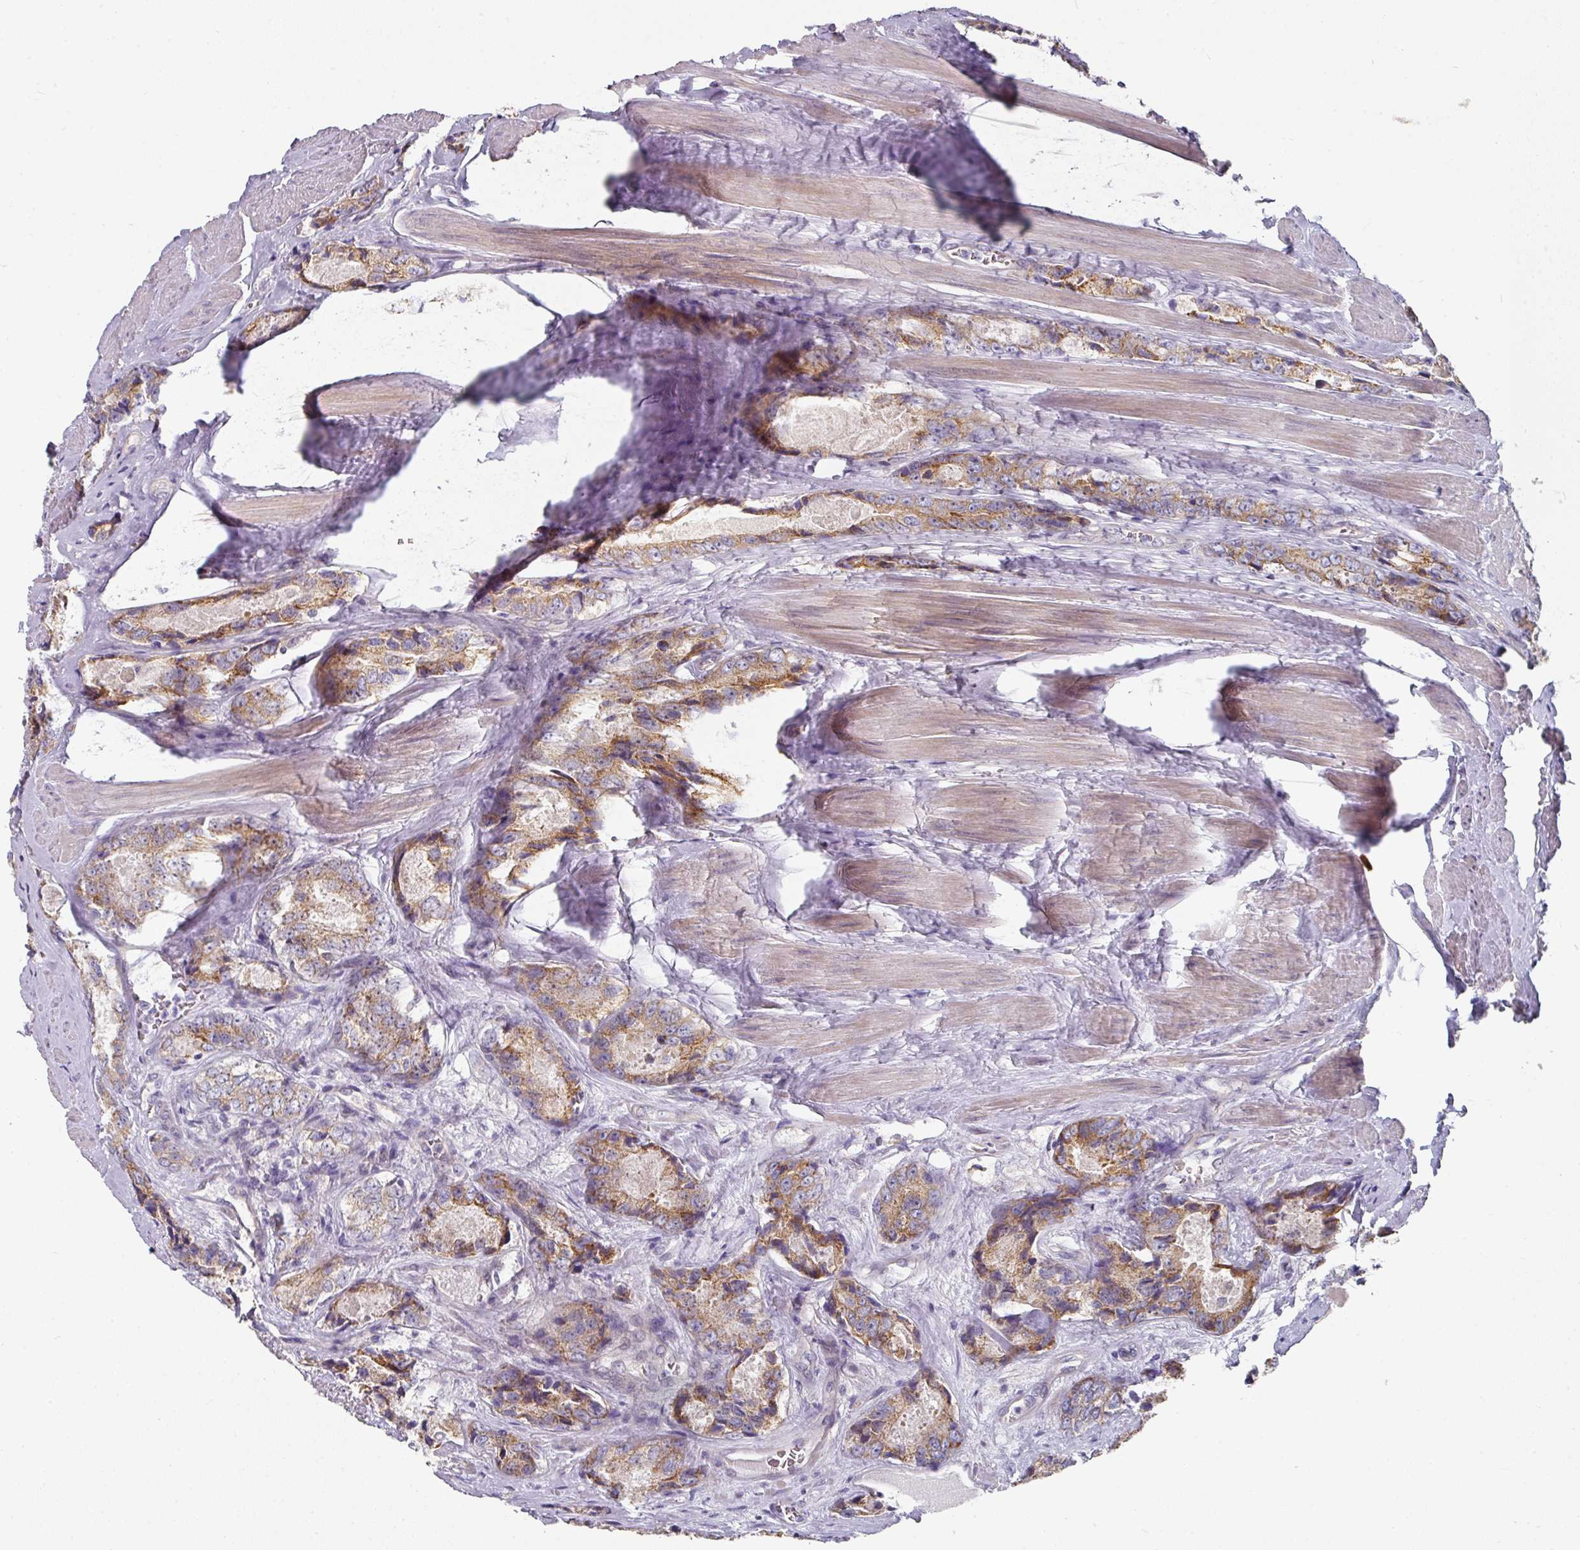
{"staining": {"intensity": "moderate", "quantity": ">75%", "location": "cytoplasmic/membranous"}, "tissue": "prostate cancer", "cell_type": "Tumor cells", "image_type": "cancer", "snomed": [{"axis": "morphology", "description": "Adenocarcinoma, Low grade"}, {"axis": "topography", "description": "Prostate"}], "caption": "Prostate adenocarcinoma (low-grade) was stained to show a protein in brown. There is medium levels of moderate cytoplasmic/membranous expression in approximately >75% of tumor cells.", "gene": "PYROXD2", "patient": {"sex": "male", "age": 68}}